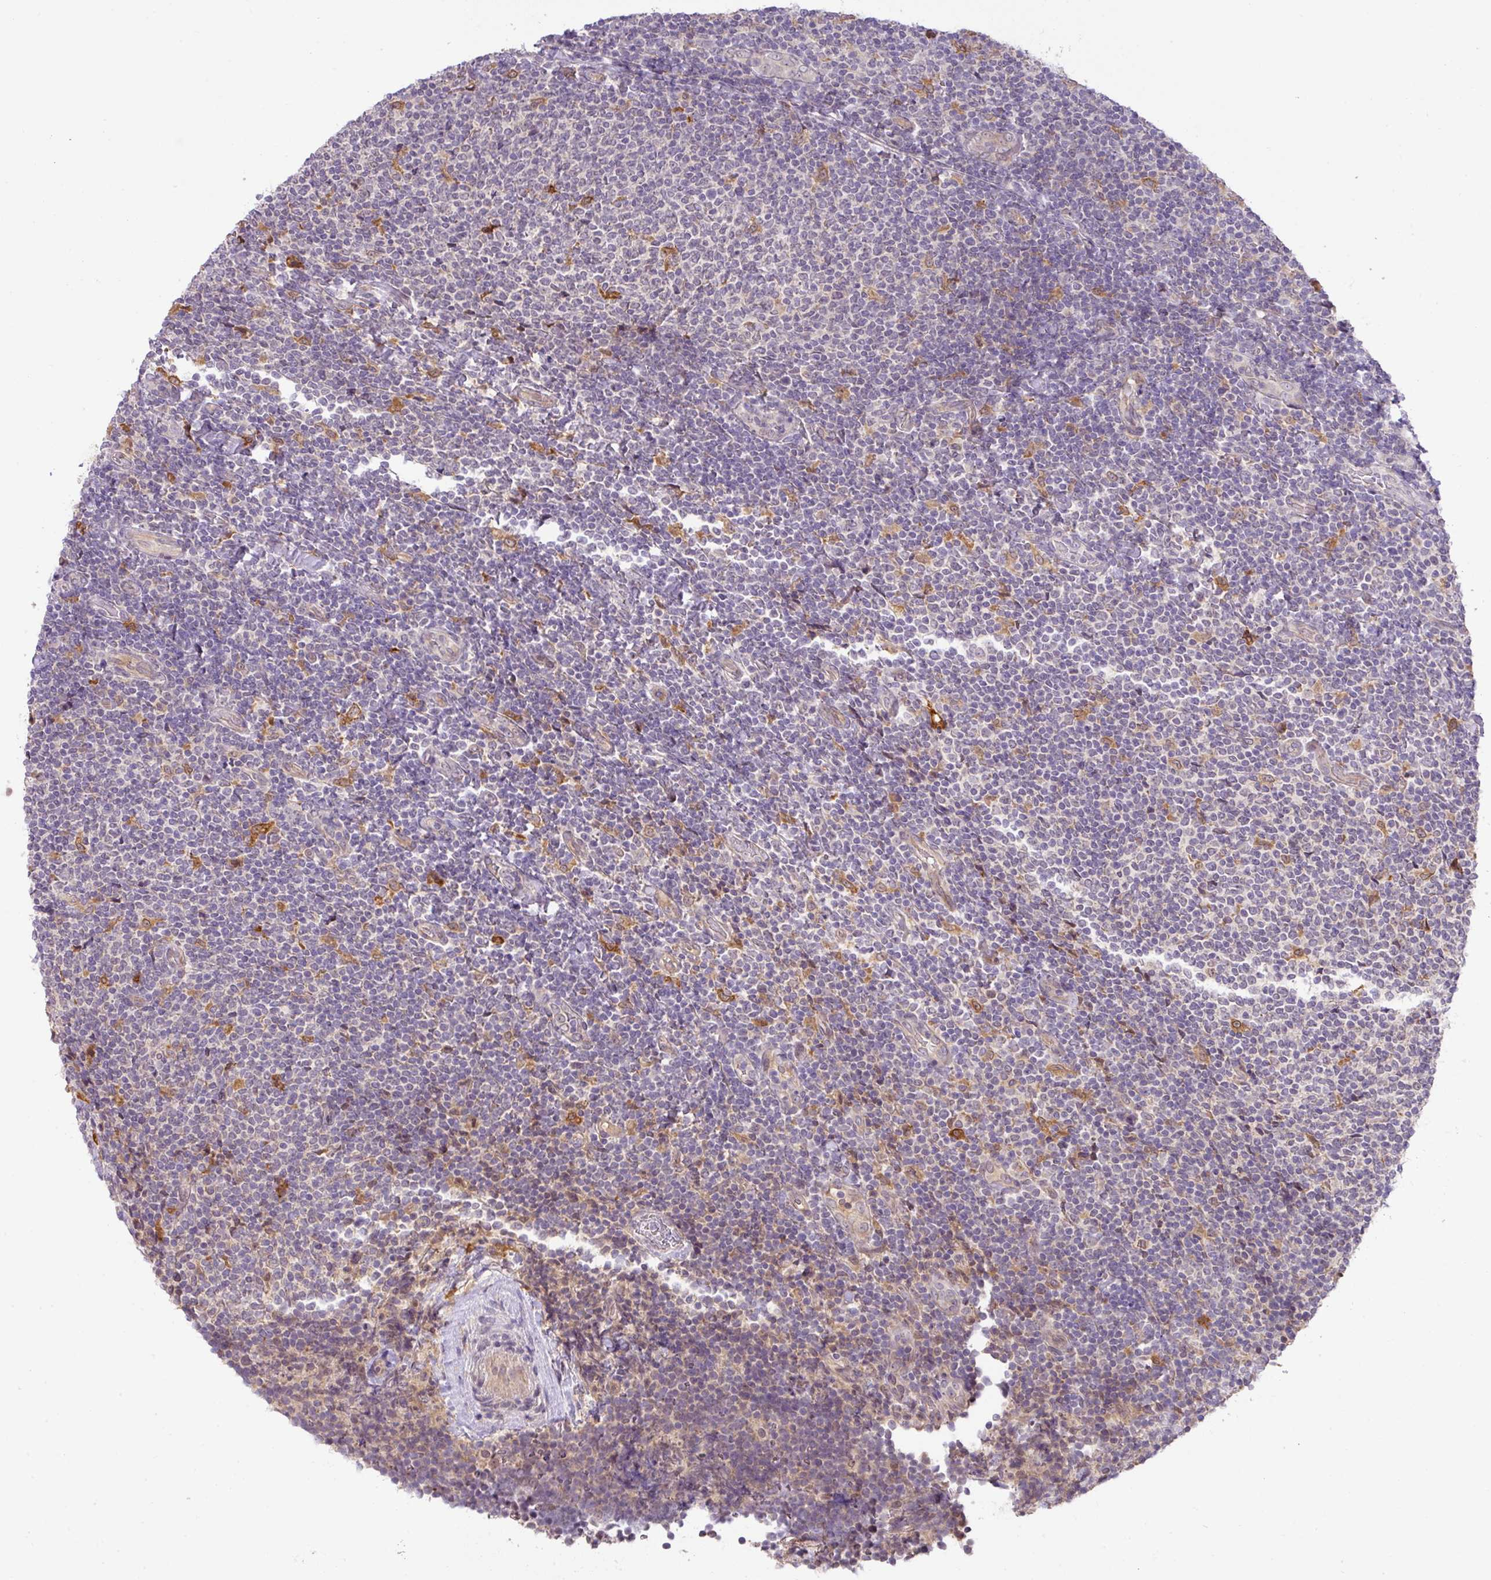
{"staining": {"intensity": "negative", "quantity": "none", "location": "none"}, "tissue": "lymphoma", "cell_type": "Tumor cells", "image_type": "cancer", "snomed": [{"axis": "morphology", "description": "Malignant lymphoma, non-Hodgkin's type, Low grade"}, {"axis": "topography", "description": "Lymph node"}], "caption": "Human lymphoma stained for a protein using IHC shows no staining in tumor cells.", "gene": "GCNT7", "patient": {"sex": "male", "age": 52}}